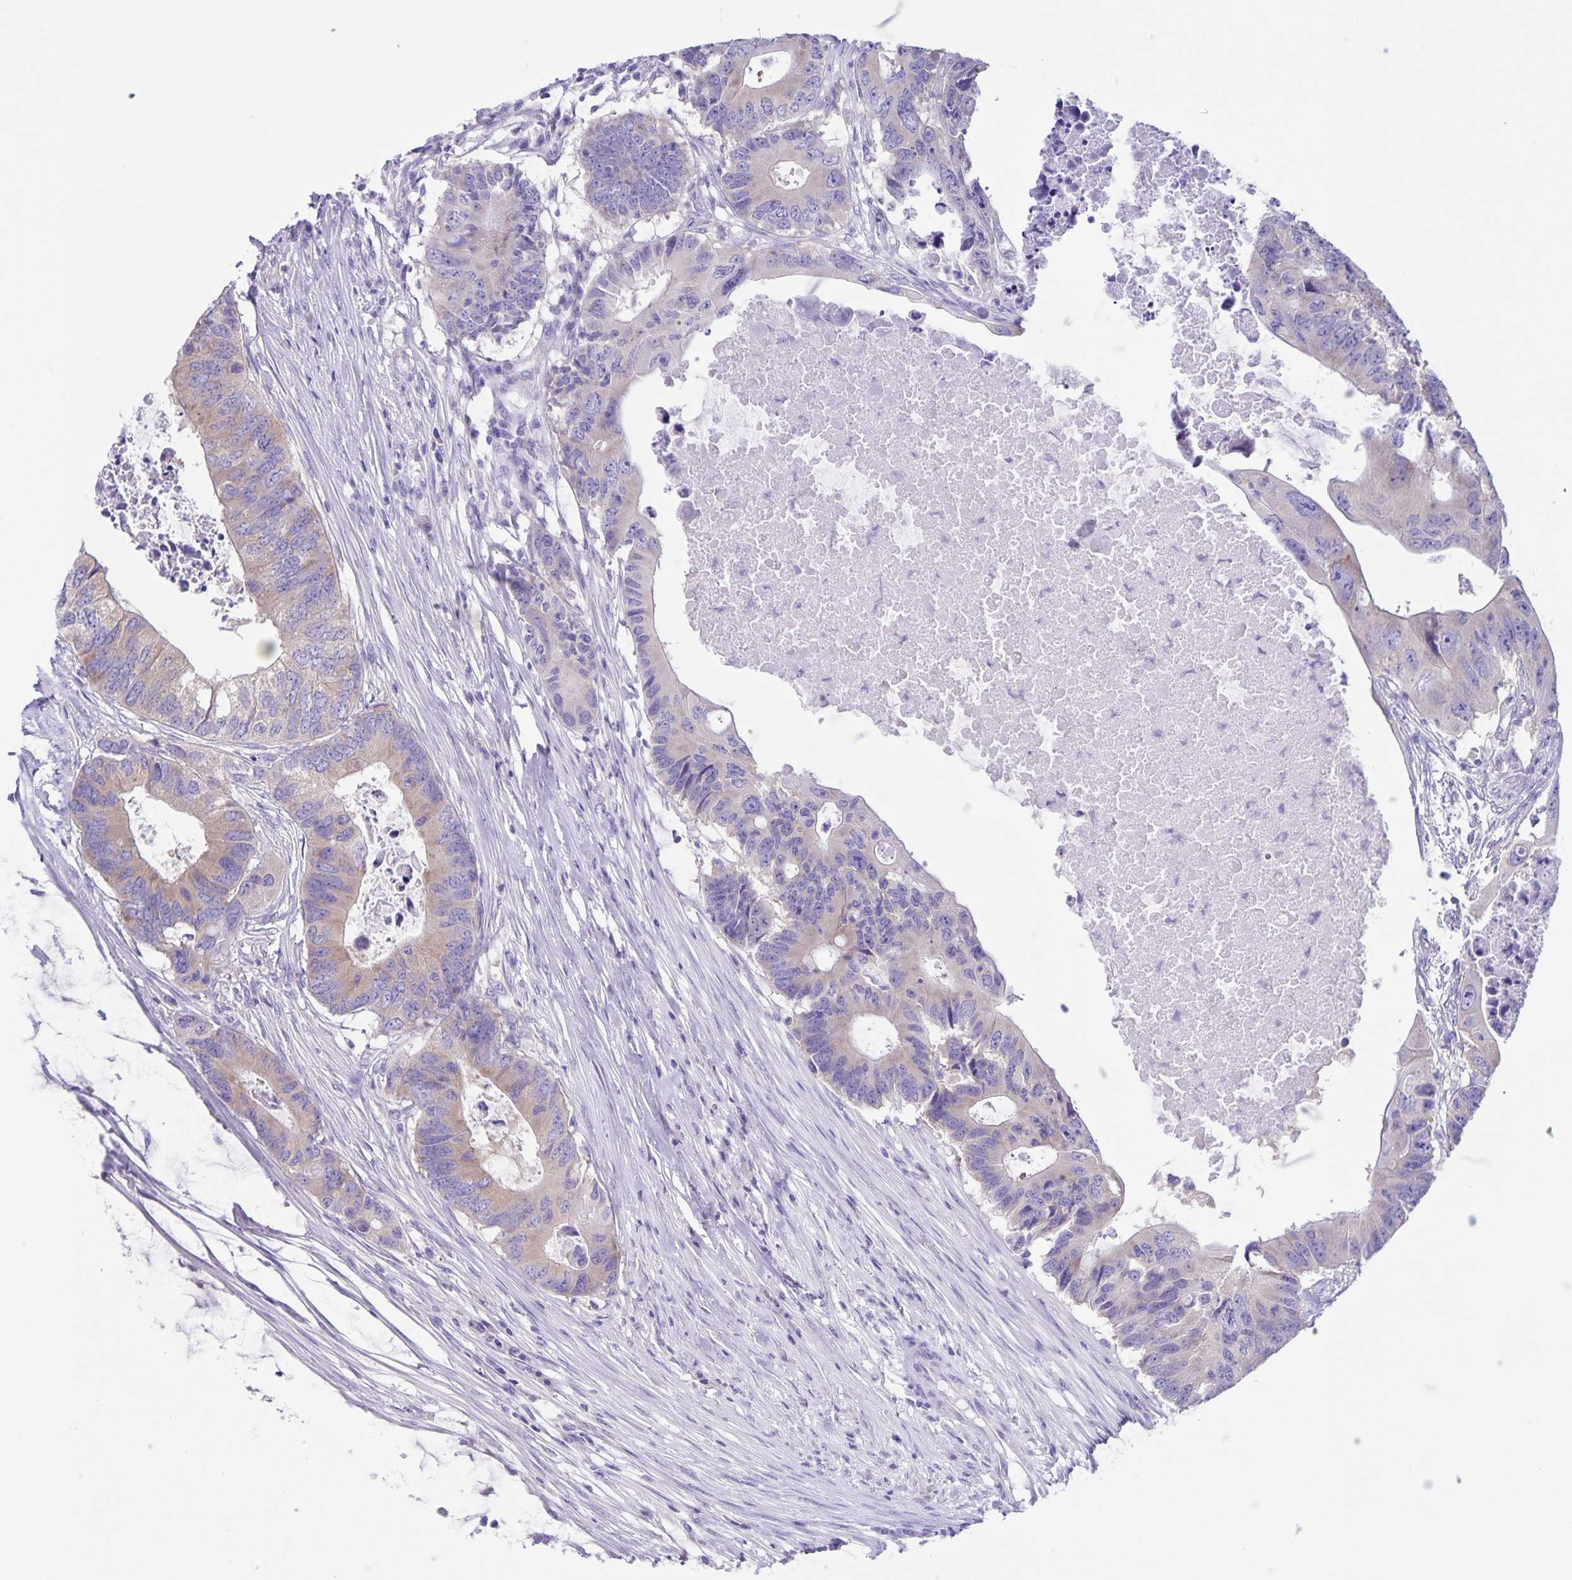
{"staining": {"intensity": "weak", "quantity": "25%-75%", "location": "cytoplasmic/membranous"}, "tissue": "colorectal cancer", "cell_type": "Tumor cells", "image_type": "cancer", "snomed": [{"axis": "morphology", "description": "Adenocarcinoma, NOS"}, {"axis": "topography", "description": "Colon"}], "caption": "Protein staining of adenocarcinoma (colorectal) tissue reveals weak cytoplasmic/membranous positivity in approximately 25%-75% of tumor cells.", "gene": "CAPSL", "patient": {"sex": "male", "age": 71}}